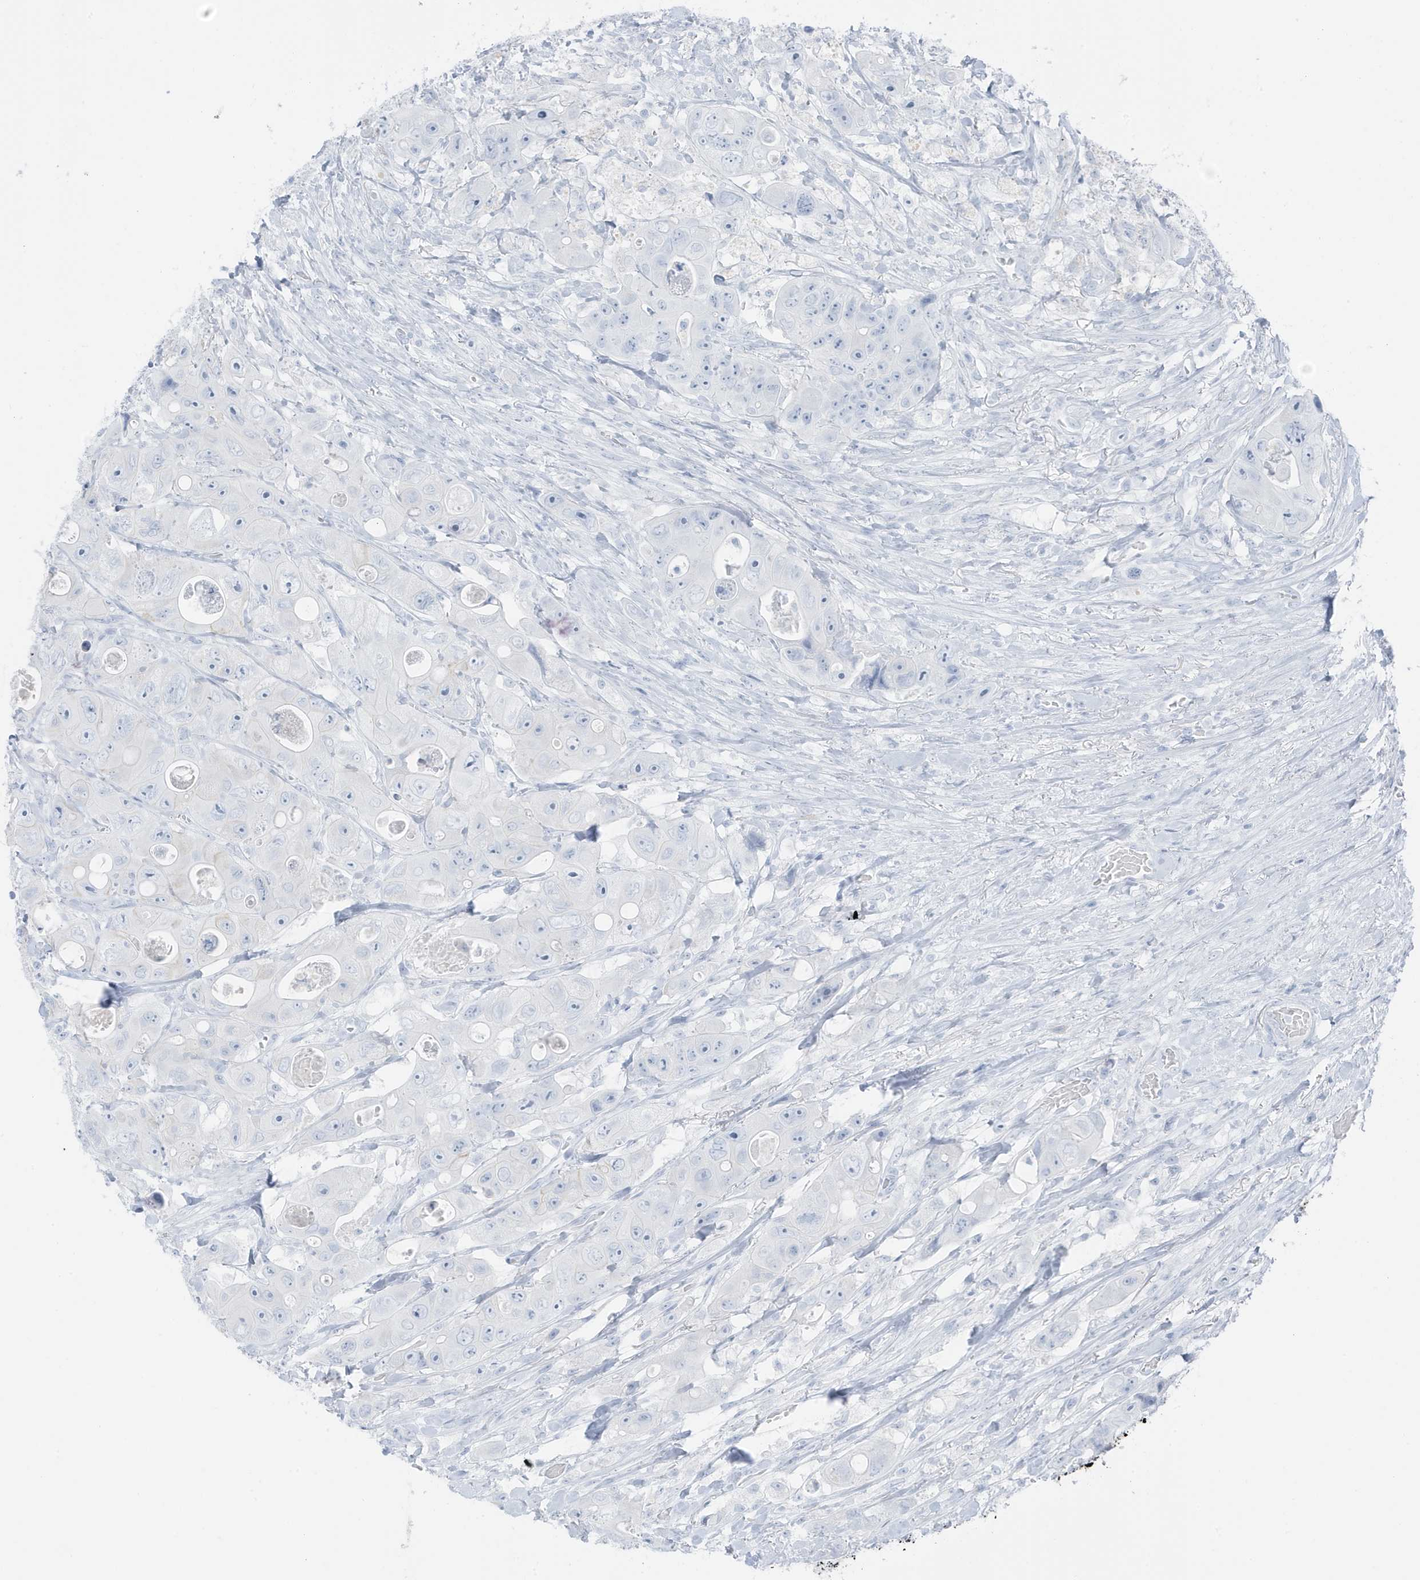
{"staining": {"intensity": "negative", "quantity": "none", "location": "none"}, "tissue": "colorectal cancer", "cell_type": "Tumor cells", "image_type": "cancer", "snomed": [{"axis": "morphology", "description": "Adenocarcinoma, NOS"}, {"axis": "topography", "description": "Colon"}], "caption": "High power microscopy photomicrograph of an IHC histopathology image of colorectal cancer (adenocarcinoma), revealing no significant expression in tumor cells.", "gene": "ZFP64", "patient": {"sex": "female", "age": 46}}